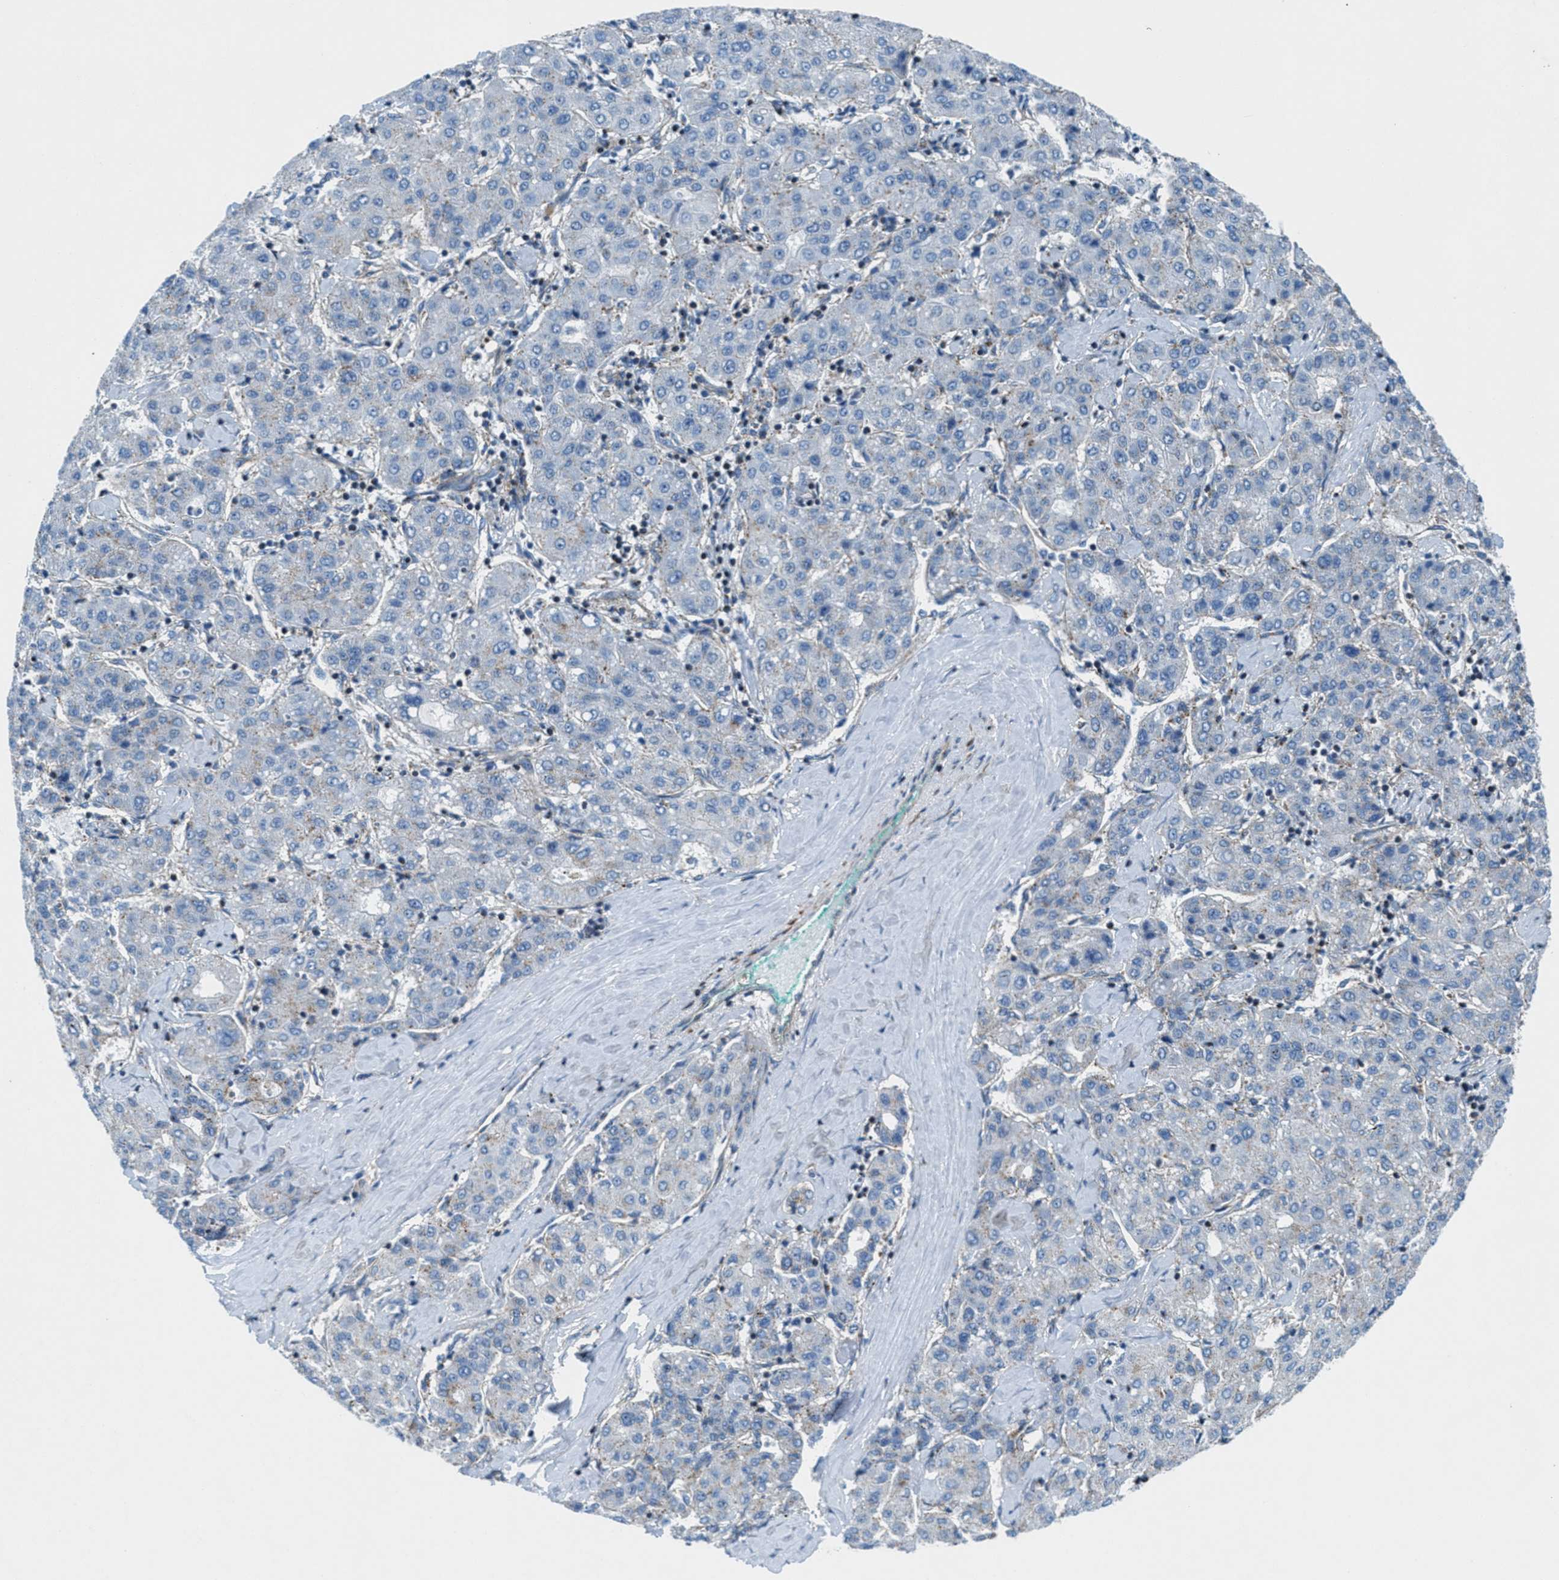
{"staining": {"intensity": "negative", "quantity": "none", "location": "none"}, "tissue": "liver cancer", "cell_type": "Tumor cells", "image_type": "cancer", "snomed": [{"axis": "morphology", "description": "Carcinoma, Hepatocellular, NOS"}, {"axis": "topography", "description": "Liver"}], "caption": "A micrograph of human hepatocellular carcinoma (liver) is negative for staining in tumor cells.", "gene": "MFSD13A", "patient": {"sex": "male", "age": 65}}